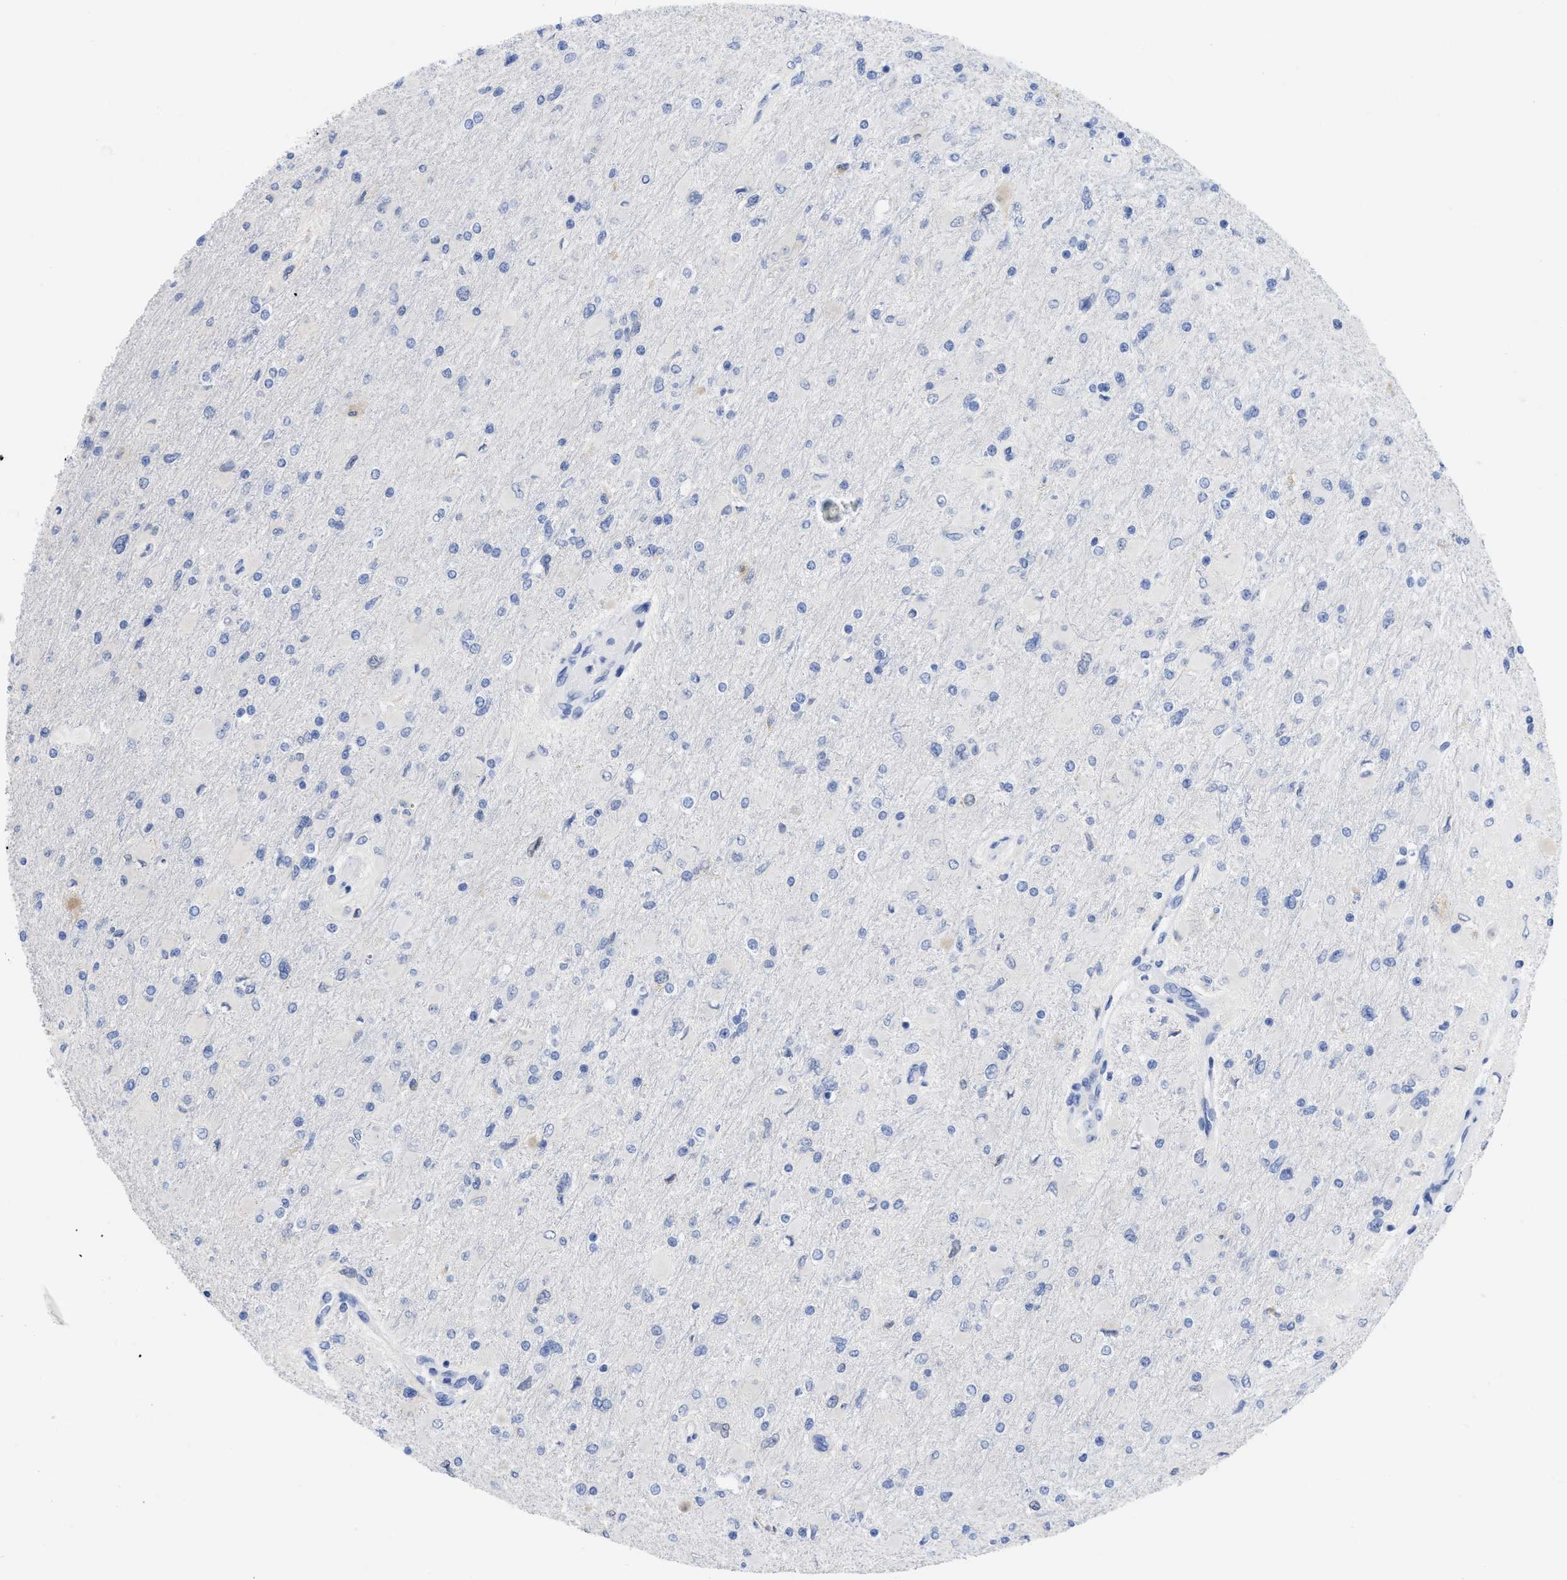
{"staining": {"intensity": "negative", "quantity": "none", "location": "none"}, "tissue": "glioma", "cell_type": "Tumor cells", "image_type": "cancer", "snomed": [{"axis": "morphology", "description": "Glioma, malignant, High grade"}, {"axis": "topography", "description": "Cerebral cortex"}], "caption": "The micrograph exhibits no significant positivity in tumor cells of glioma.", "gene": "ACKR1", "patient": {"sex": "female", "age": 36}}